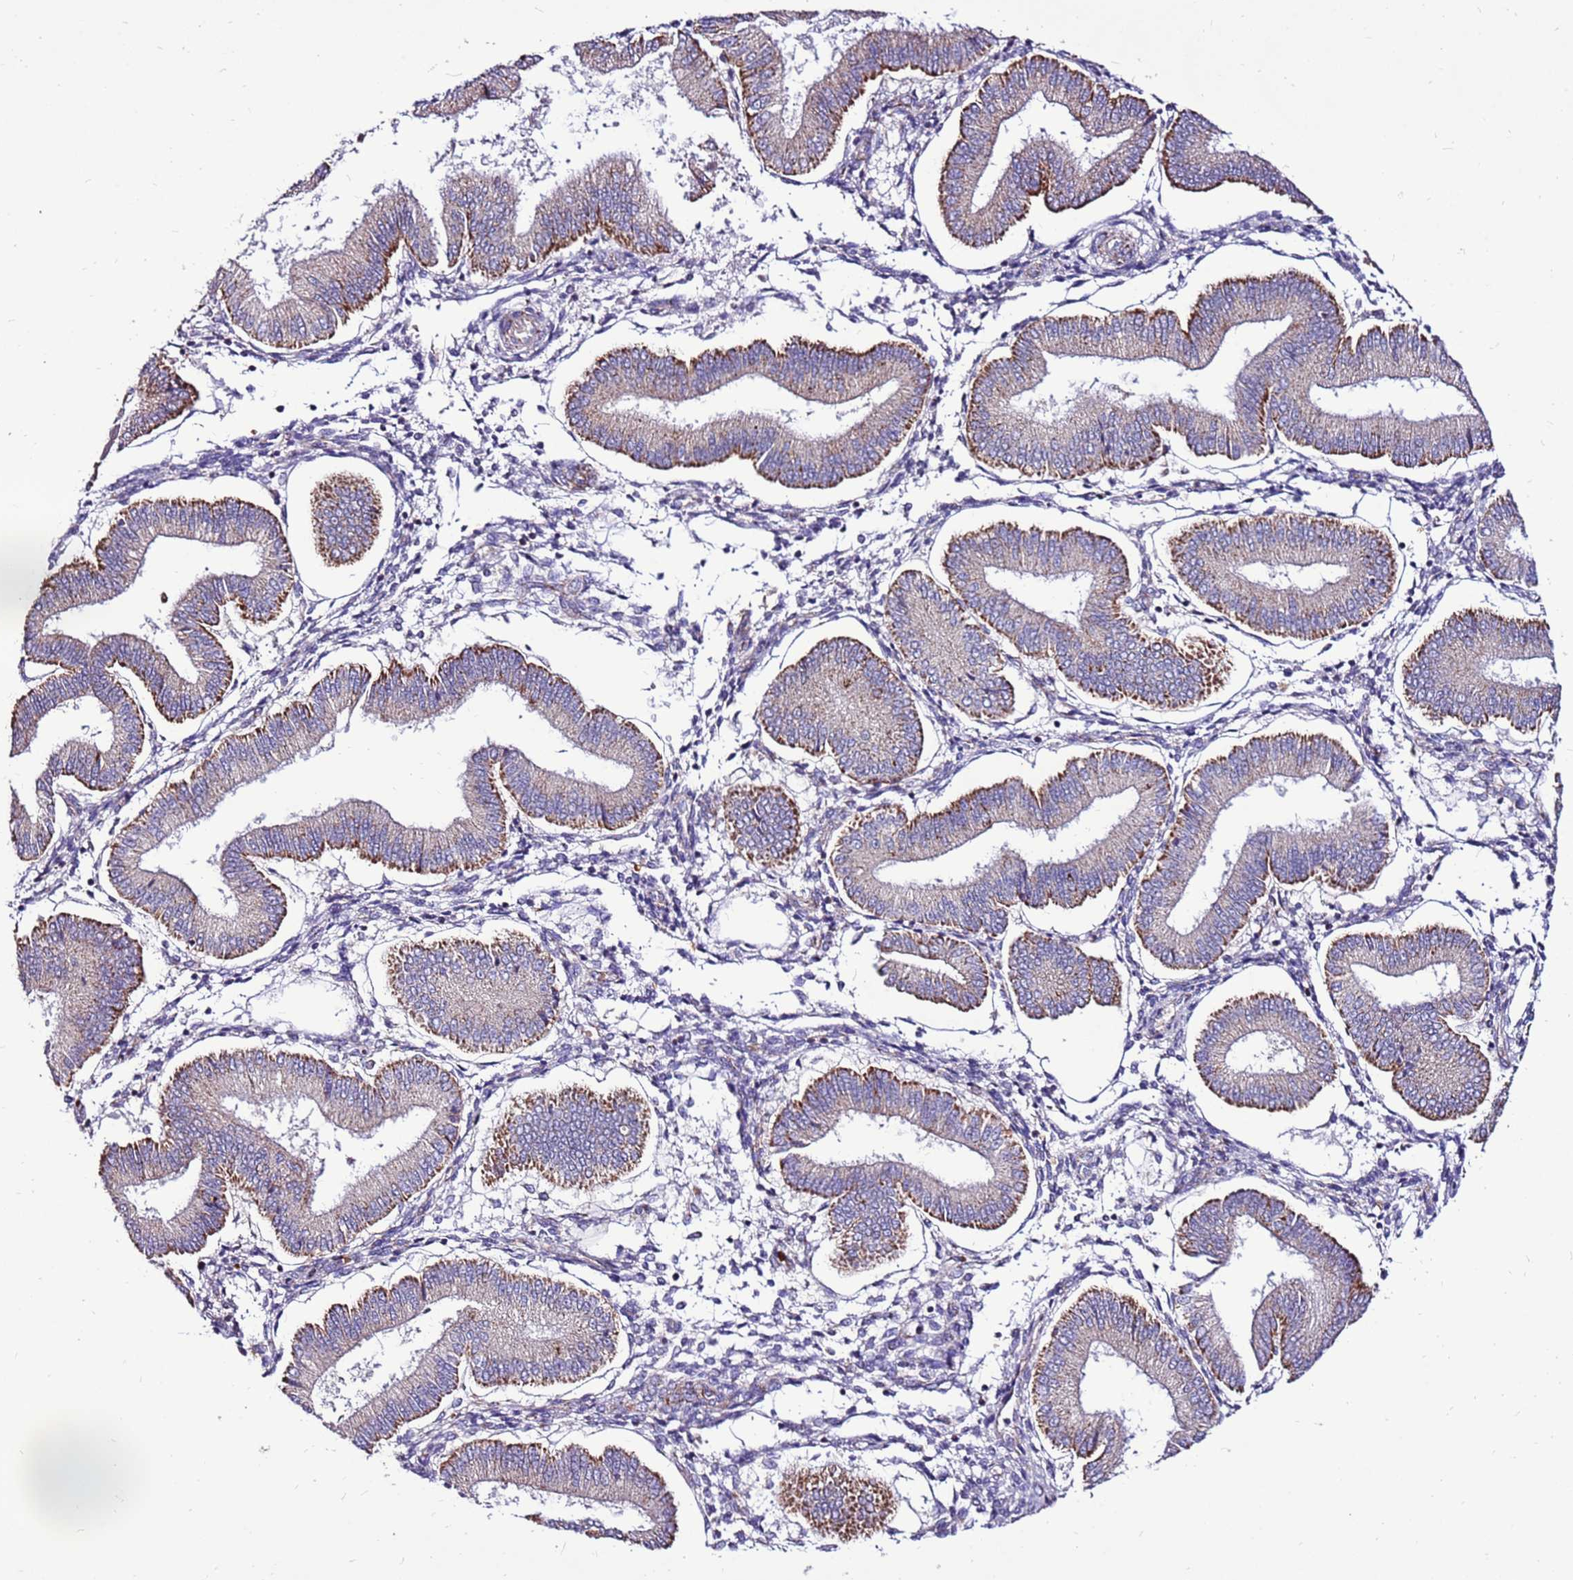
{"staining": {"intensity": "negative", "quantity": "none", "location": "none"}, "tissue": "endometrium", "cell_type": "Cells in endometrial stroma", "image_type": "normal", "snomed": [{"axis": "morphology", "description": "Normal tissue, NOS"}, {"axis": "topography", "description": "Endometrium"}], "caption": "This photomicrograph is of benign endometrium stained with immunohistochemistry to label a protein in brown with the nuclei are counter-stained blue. There is no expression in cells in endometrial stroma. (DAB immunohistochemistry (IHC), high magnification).", "gene": "SPSB3", "patient": {"sex": "female", "age": 39}}